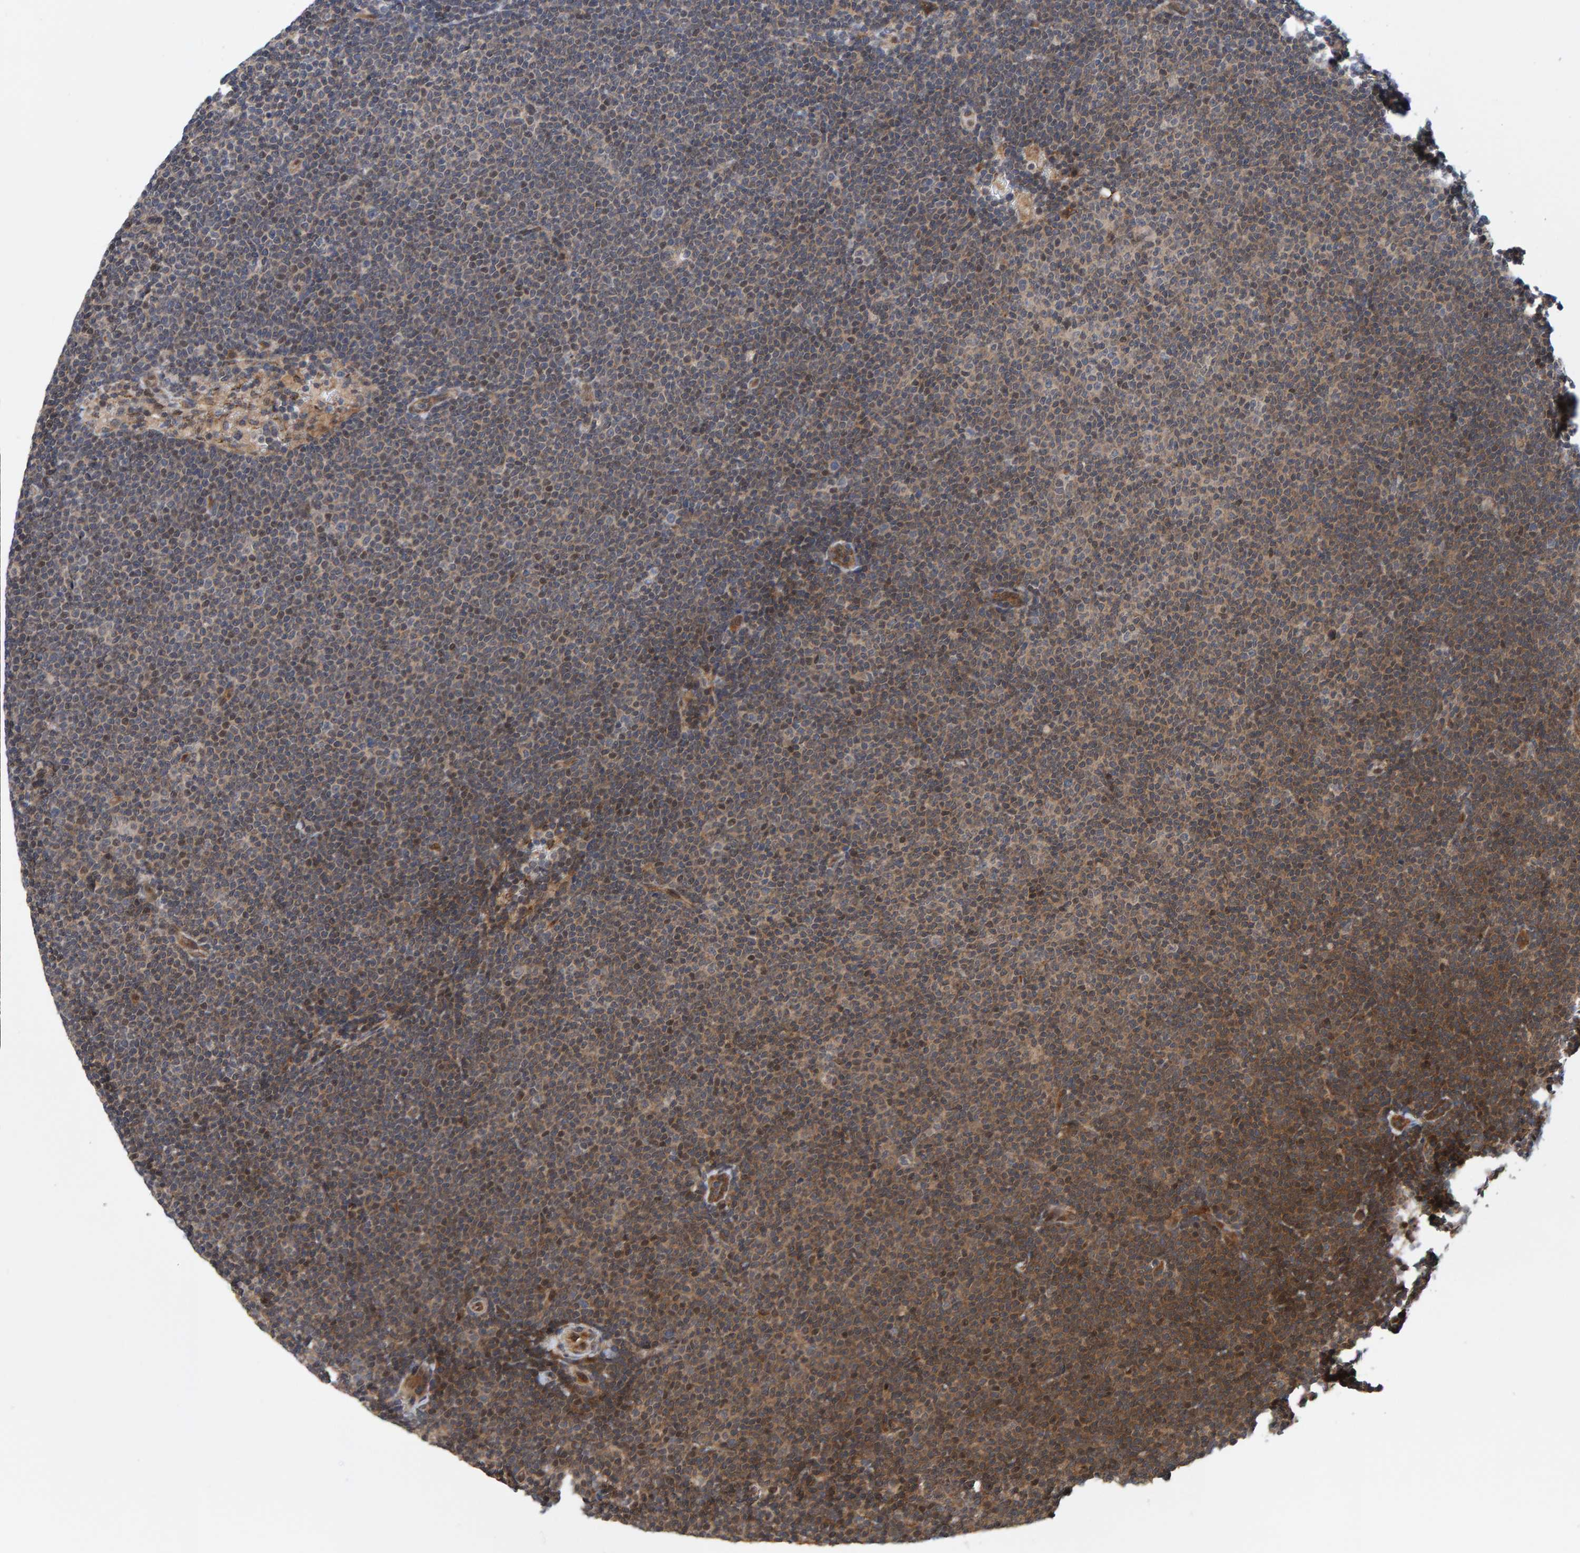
{"staining": {"intensity": "moderate", "quantity": "25%-75%", "location": "cytoplasmic/membranous"}, "tissue": "lymphoma", "cell_type": "Tumor cells", "image_type": "cancer", "snomed": [{"axis": "morphology", "description": "Malignant lymphoma, non-Hodgkin's type, Low grade"}, {"axis": "topography", "description": "Lymph node"}], "caption": "This photomicrograph reveals low-grade malignant lymphoma, non-Hodgkin's type stained with IHC to label a protein in brown. The cytoplasmic/membranous of tumor cells show moderate positivity for the protein. Nuclei are counter-stained blue.", "gene": "SCRN2", "patient": {"sex": "female", "age": 53}}